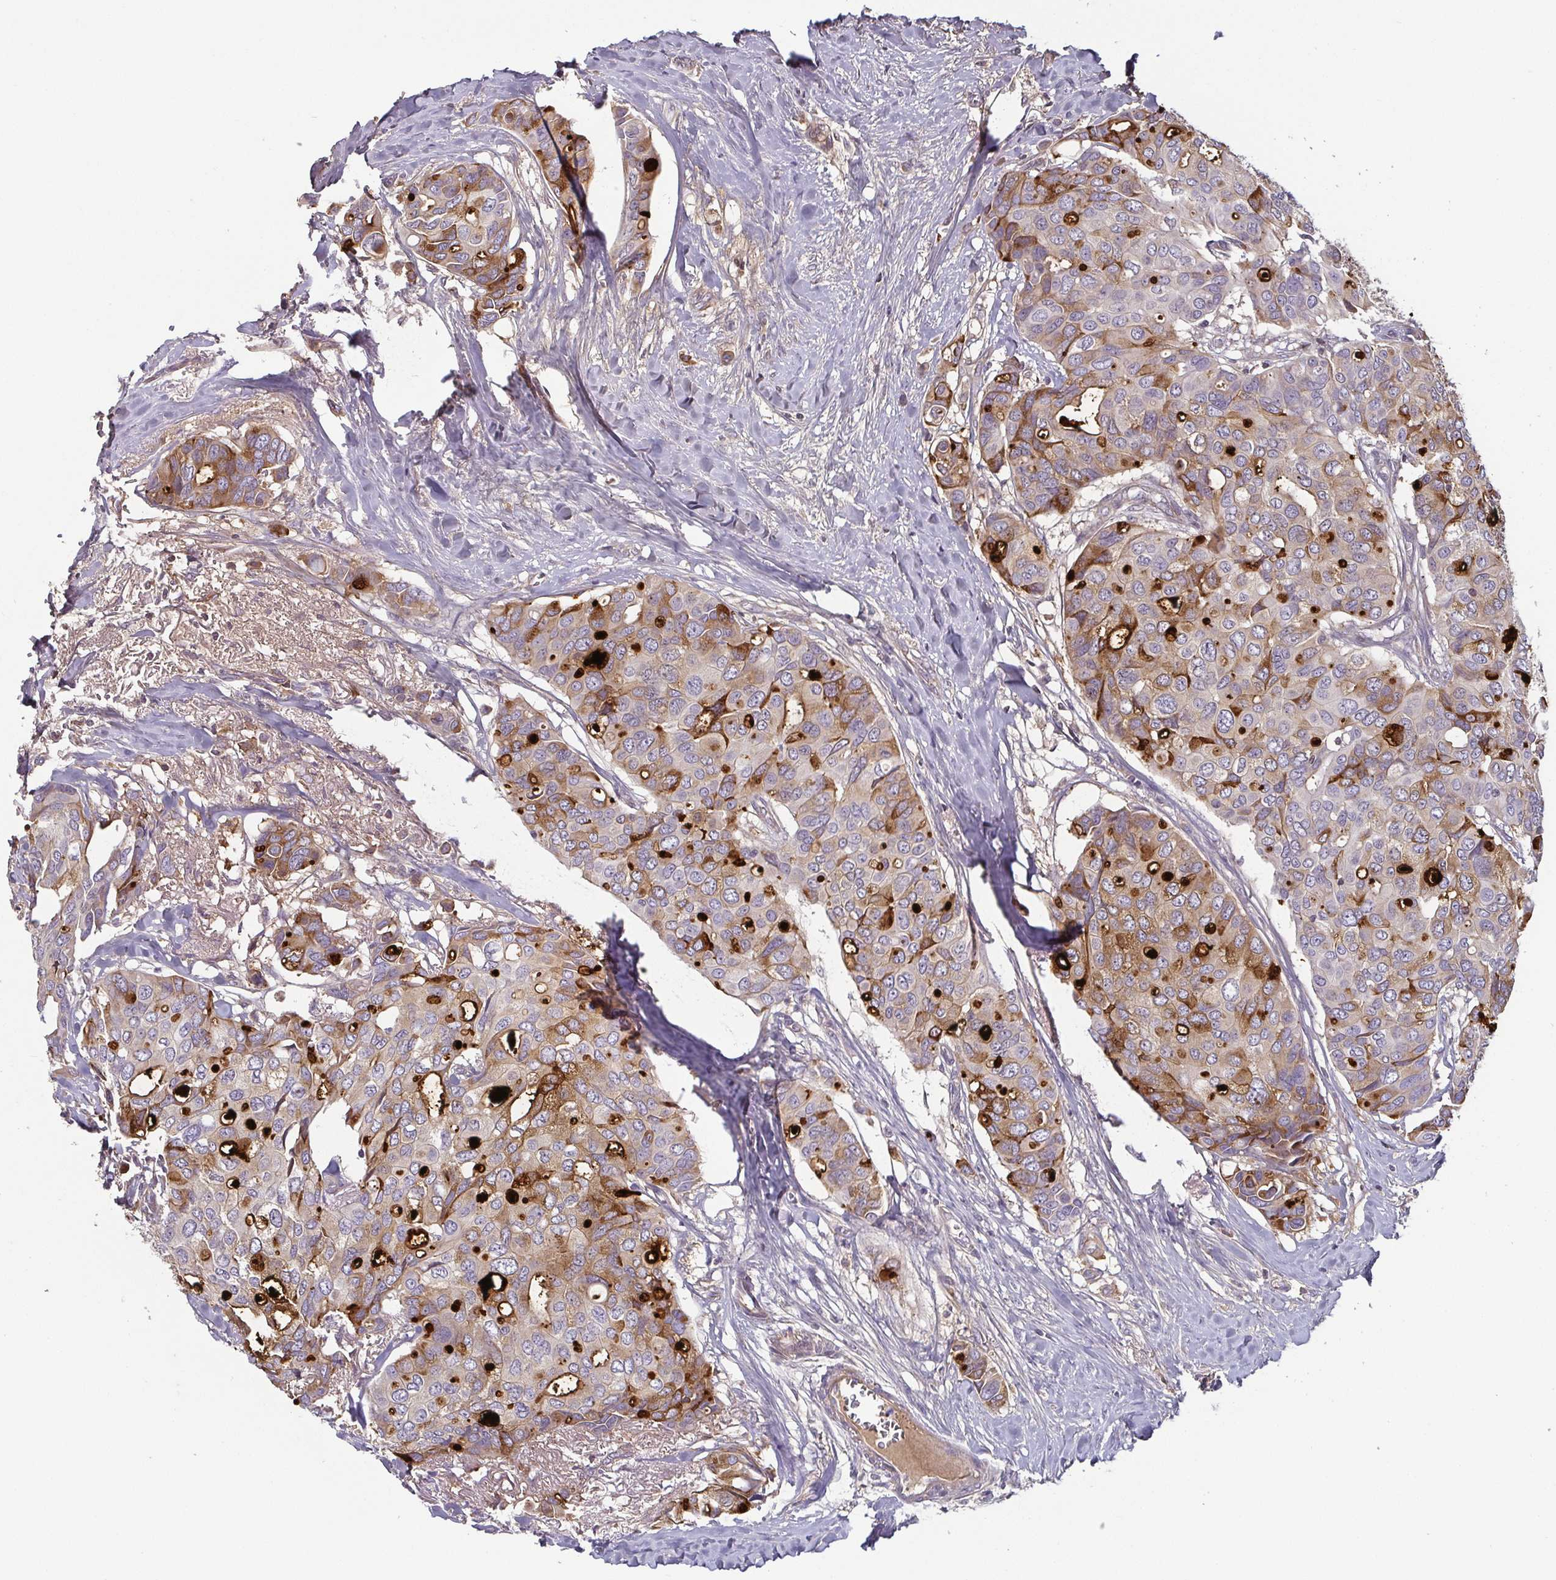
{"staining": {"intensity": "moderate", "quantity": "25%-75%", "location": "cytoplasmic/membranous"}, "tissue": "breast cancer", "cell_type": "Tumor cells", "image_type": "cancer", "snomed": [{"axis": "morphology", "description": "Duct carcinoma"}, {"axis": "topography", "description": "Breast"}], "caption": "Brown immunohistochemical staining in infiltrating ductal carcinoma (breast) displays moderate cytoplasmic/membranous positivity in about 25%-75% of tumor cells.", "gene": "ECM1", "patient": {"sex": "female", "age": 54}}